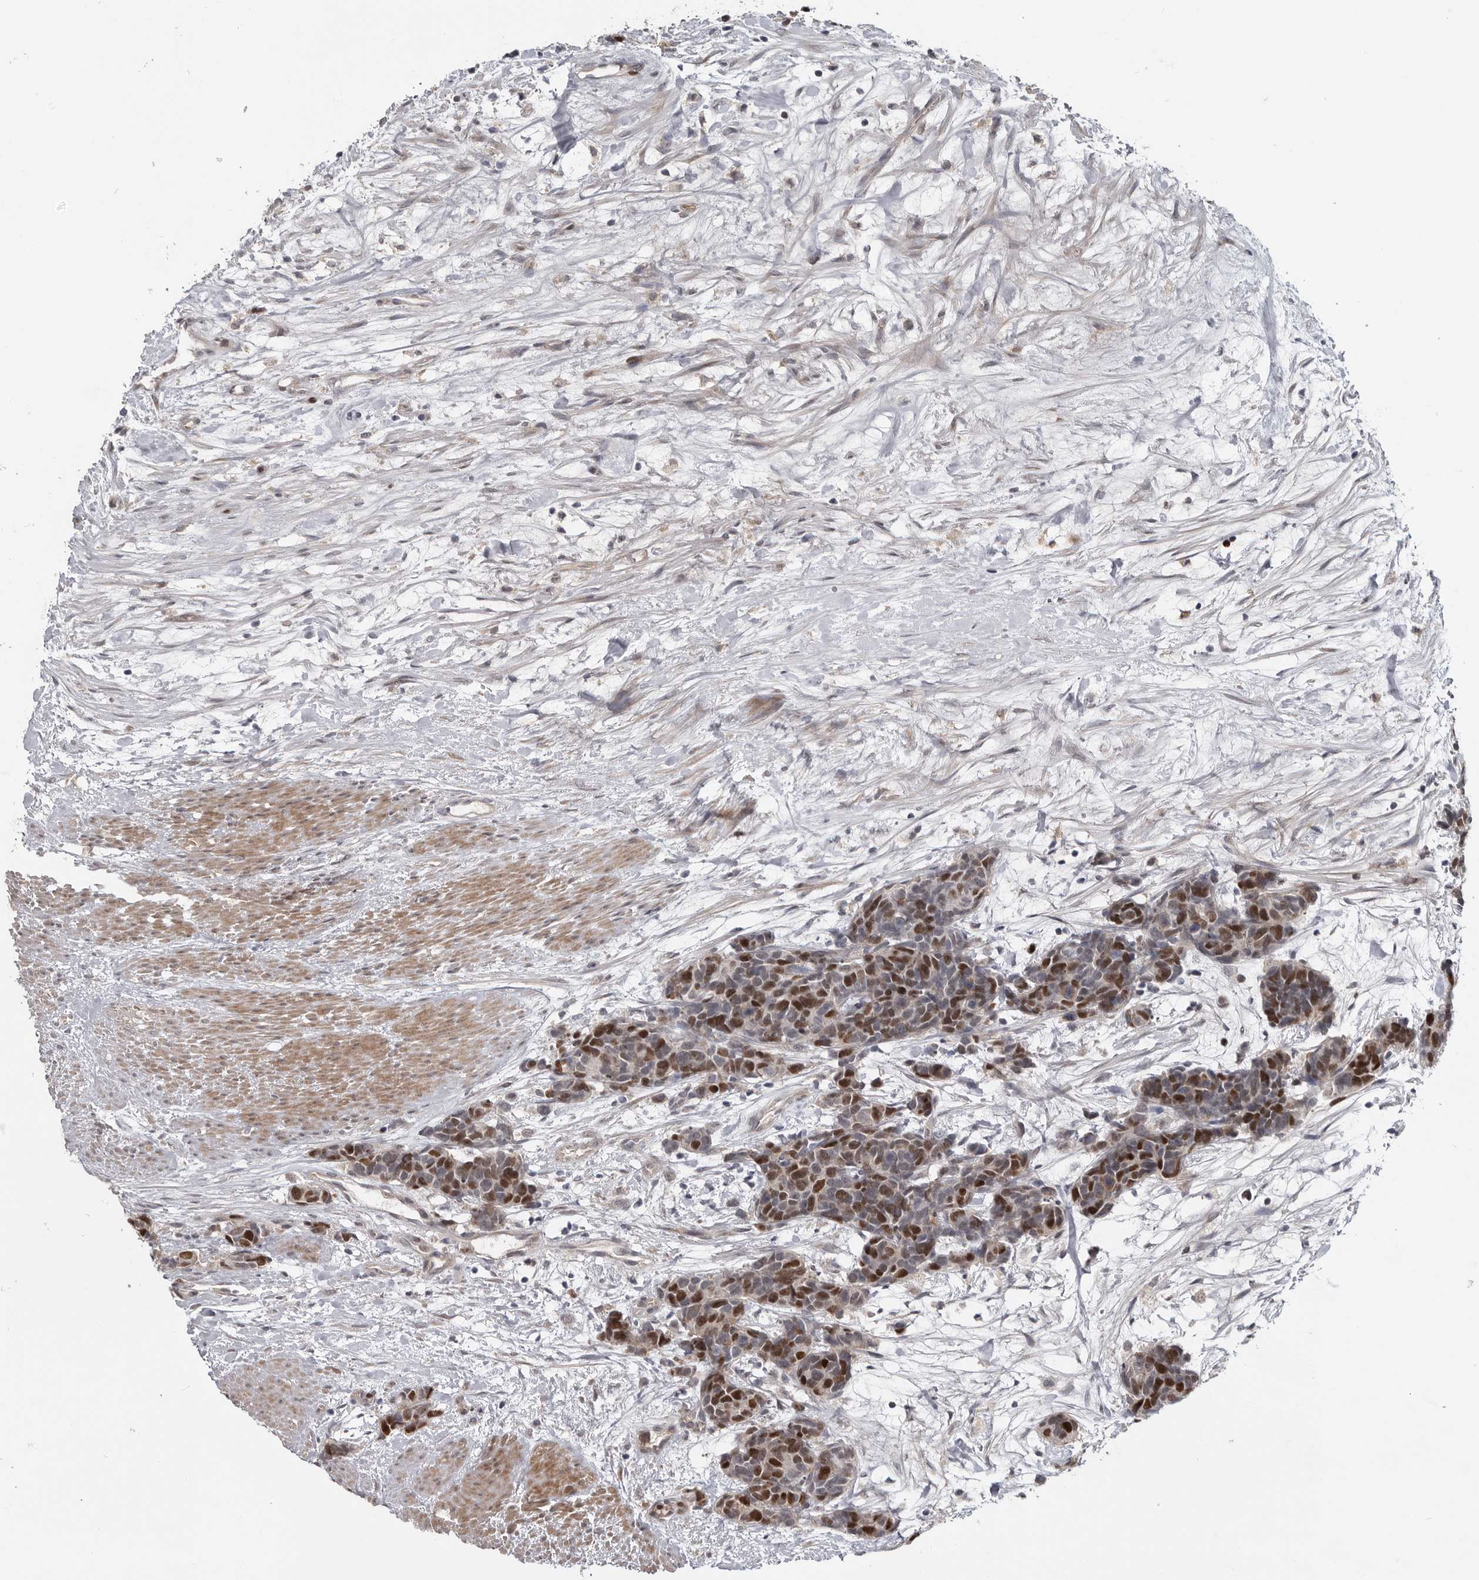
{"staining": {"intensity": "moderate", "quantity": "25%-75%", "location": "nuclear"}, "tissue": "carcinoid", "cell_type": "Tumor cells", "image_type": "cancer", "snomed": [{"axis": "morphology", "description": "Carcinoma, NOS"}, {"axis": "morphology", "description": "Carcinoid, malignant, NOS"}, {"axis": "topography", "description": "Urinary bladder"}], "caption": "Carcinoid stained for a protein displays moderate nuclear positivity in tumor cells. (Brightfield microscopy of DAB IHC at high magnification).", "gene": "ZNF277", "patient": {"sex": "male", "age": 57}}